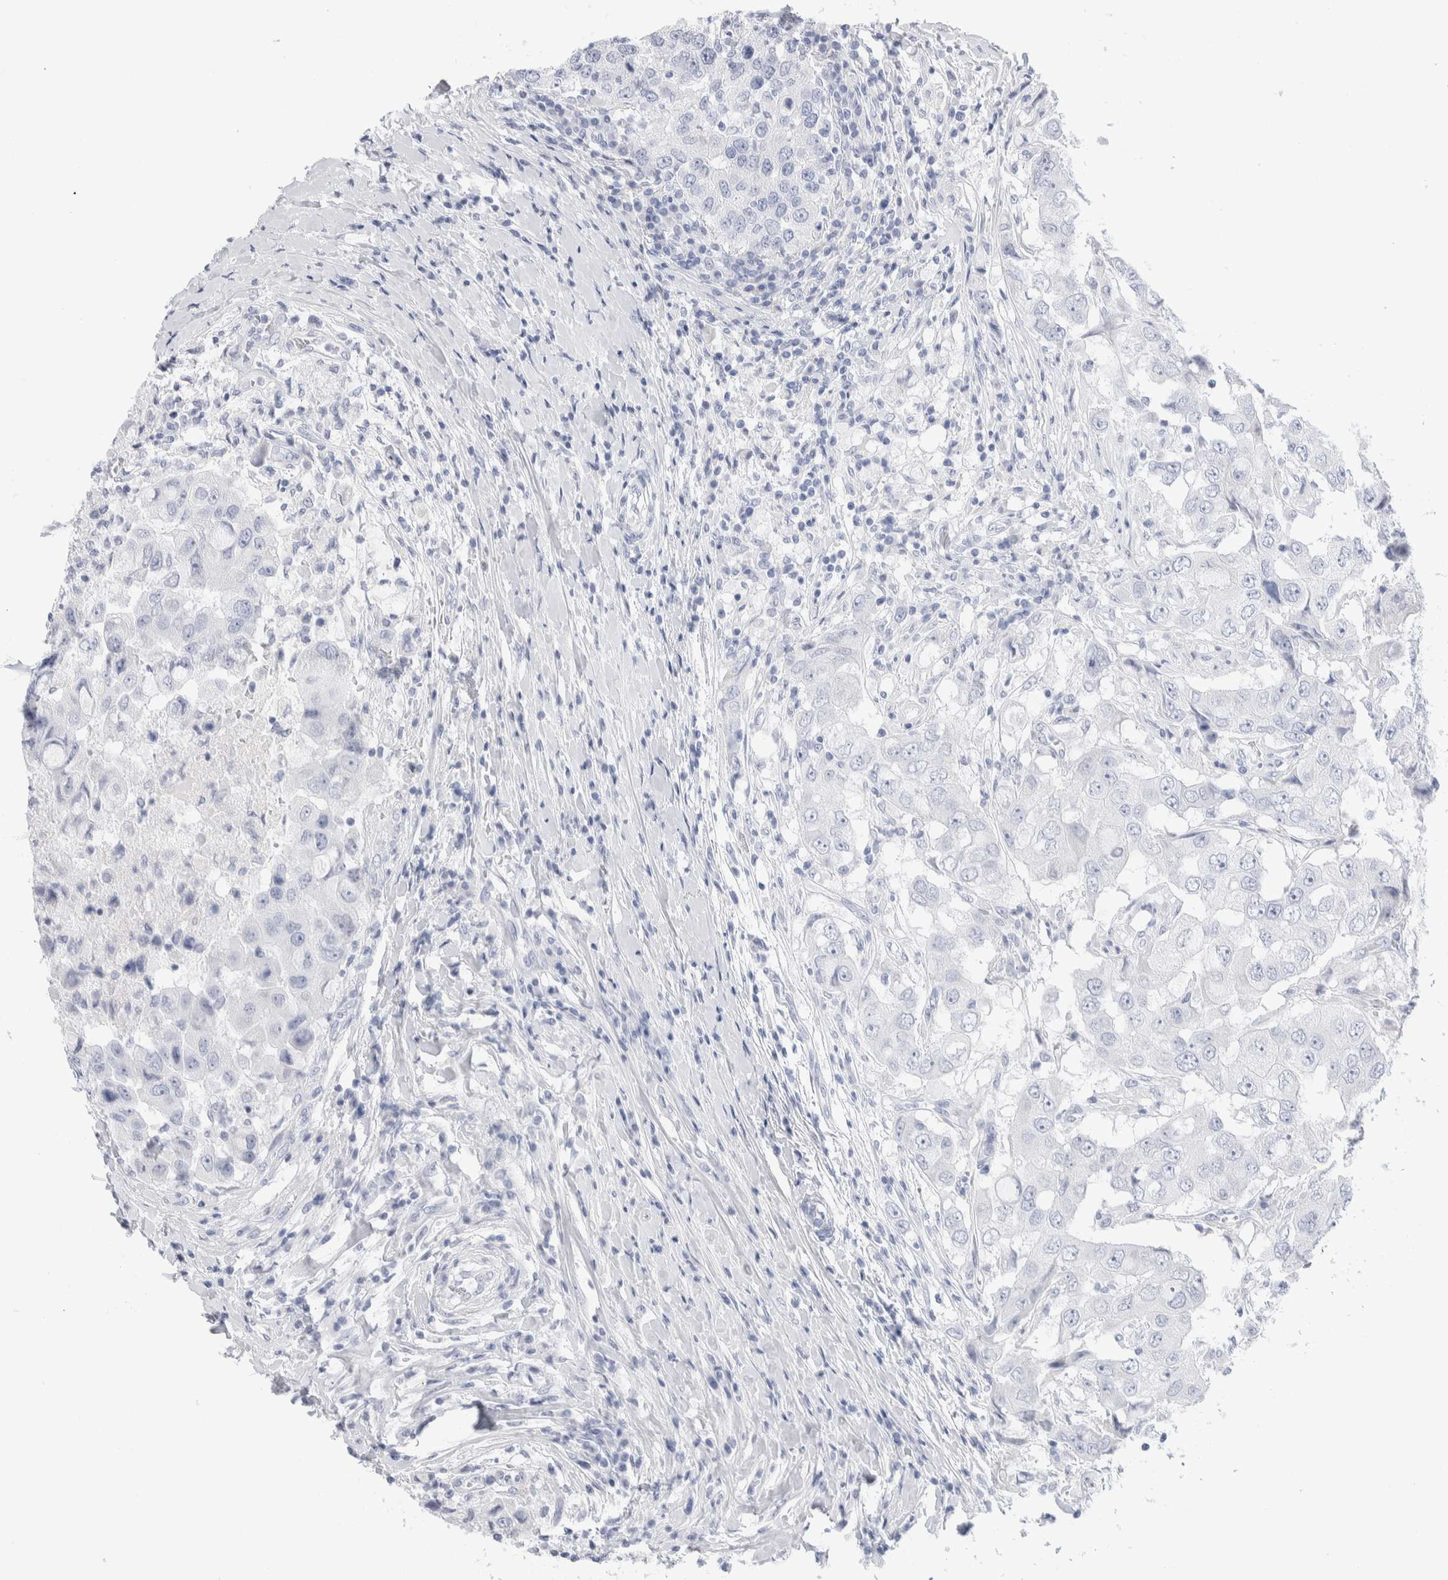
{"staining": {"intensity": "negative", "quantity": "none", "location": "none"}, "tissue": "breast cancer", "cell_type": "Tumor cells", "image_type": "cancer", "snomed": [{"axis": "morphology", "description": "Duct carcinoma"}, {"axis": "topography", "description": "Breast"}], "caption": "The image exhibits no significant expression in tumor cells of breast cancer (invasive ductal carcinoma).", "gene": "GDA", "patient": {"sex": "female", "age": 27}}